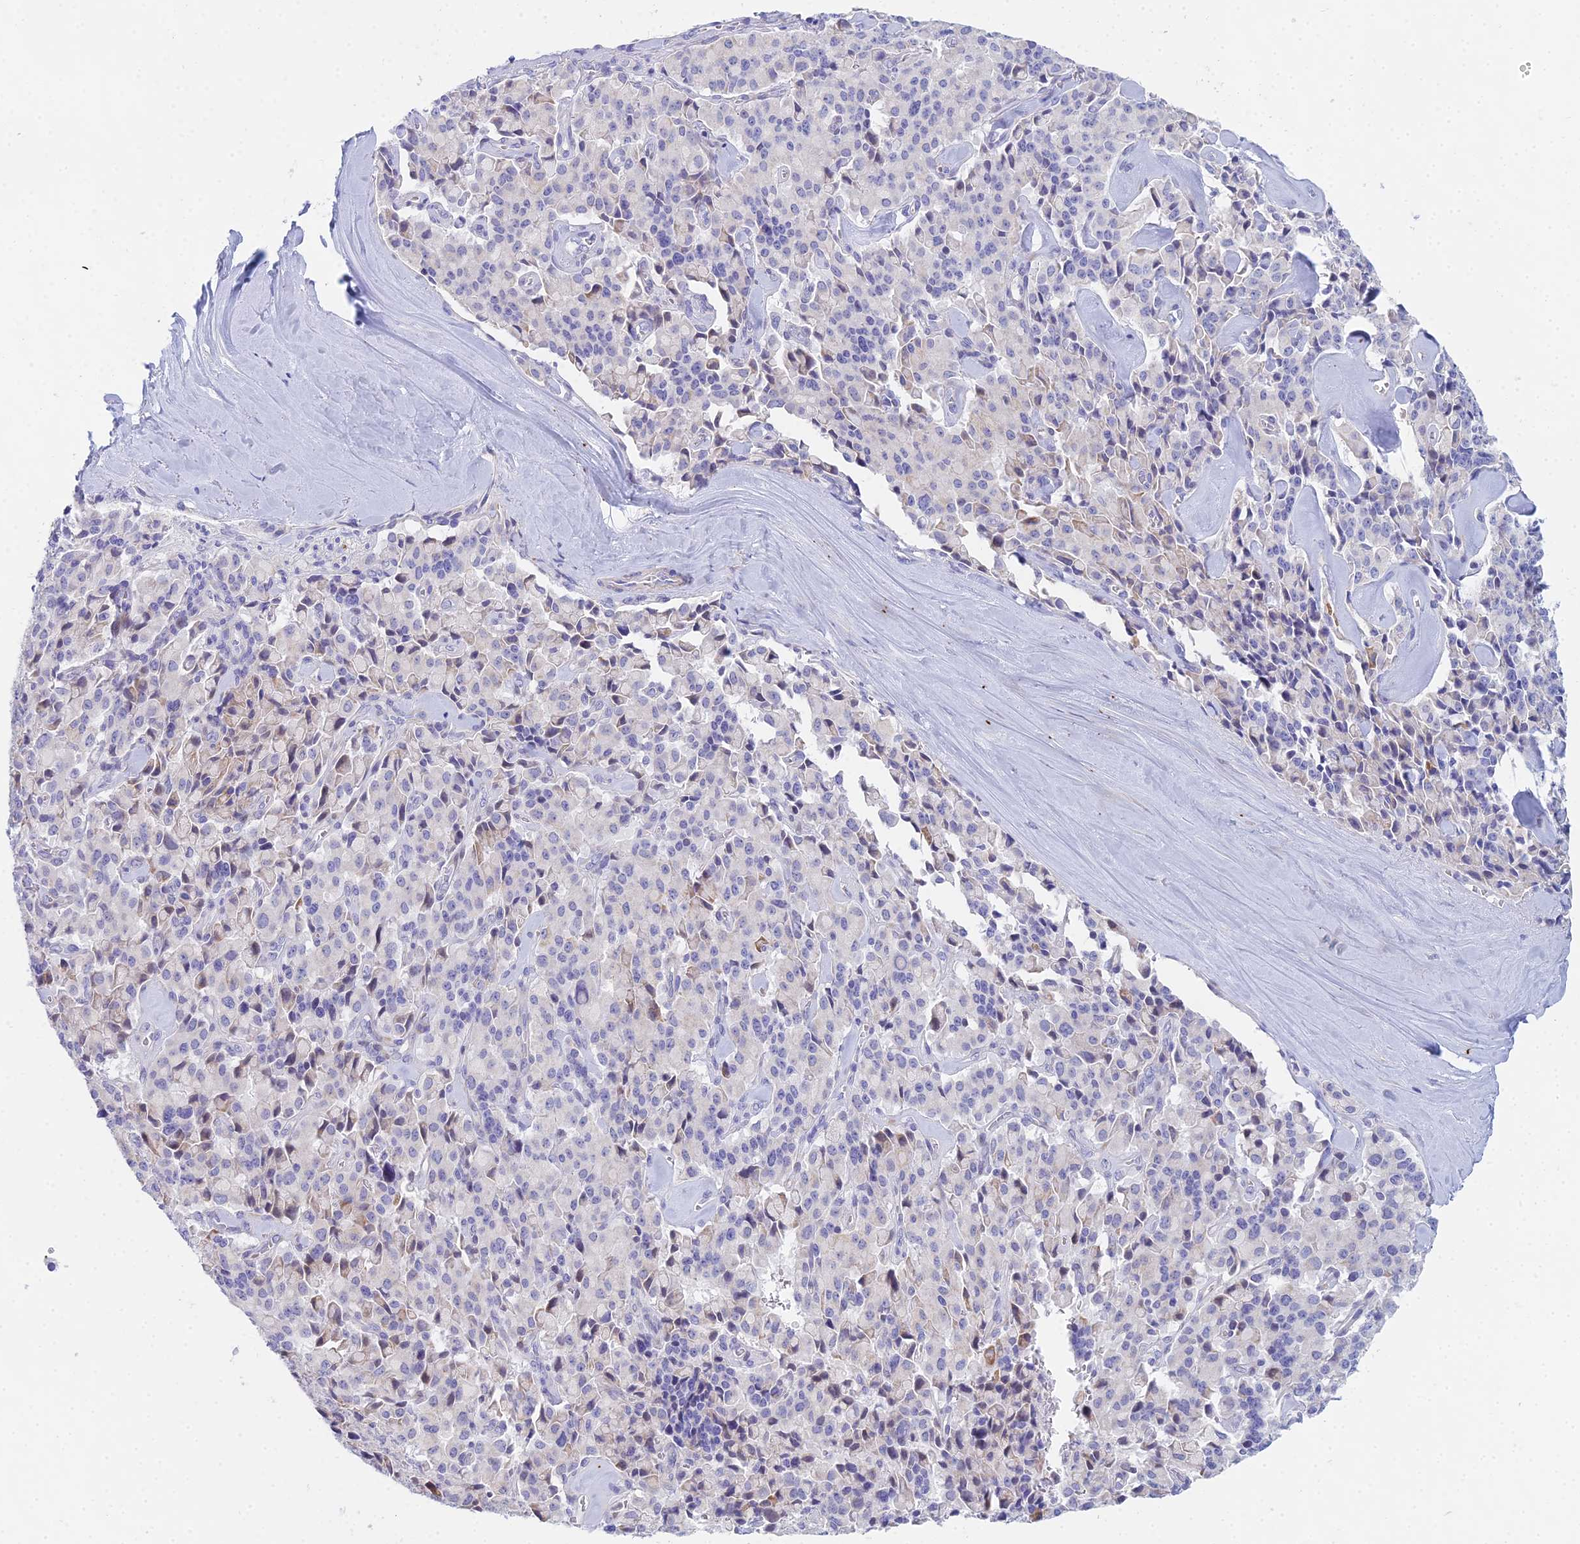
{"staining": {"intensity": "negative", "quantity": "none", "location": "none"}, "tissue": "pancreatic cancer", "cell_type": "Tumor cells", "image_type": "cancer", "snomed": [{"axis": "morphology", "description": "Adenocarcinoma, NOS"}, {"axis": "topography", "description": "Pancreas"}], "caption": "IHC micrograph of neoplastic tissue: human adenocarcinoma (pancreatic) stained with DAB (3,3'-diaminobenzidine) demonstrates no significant protein expression in tumor cells.", "gene": "PRR13", "patient": {"sex": "male", "age": 65}}